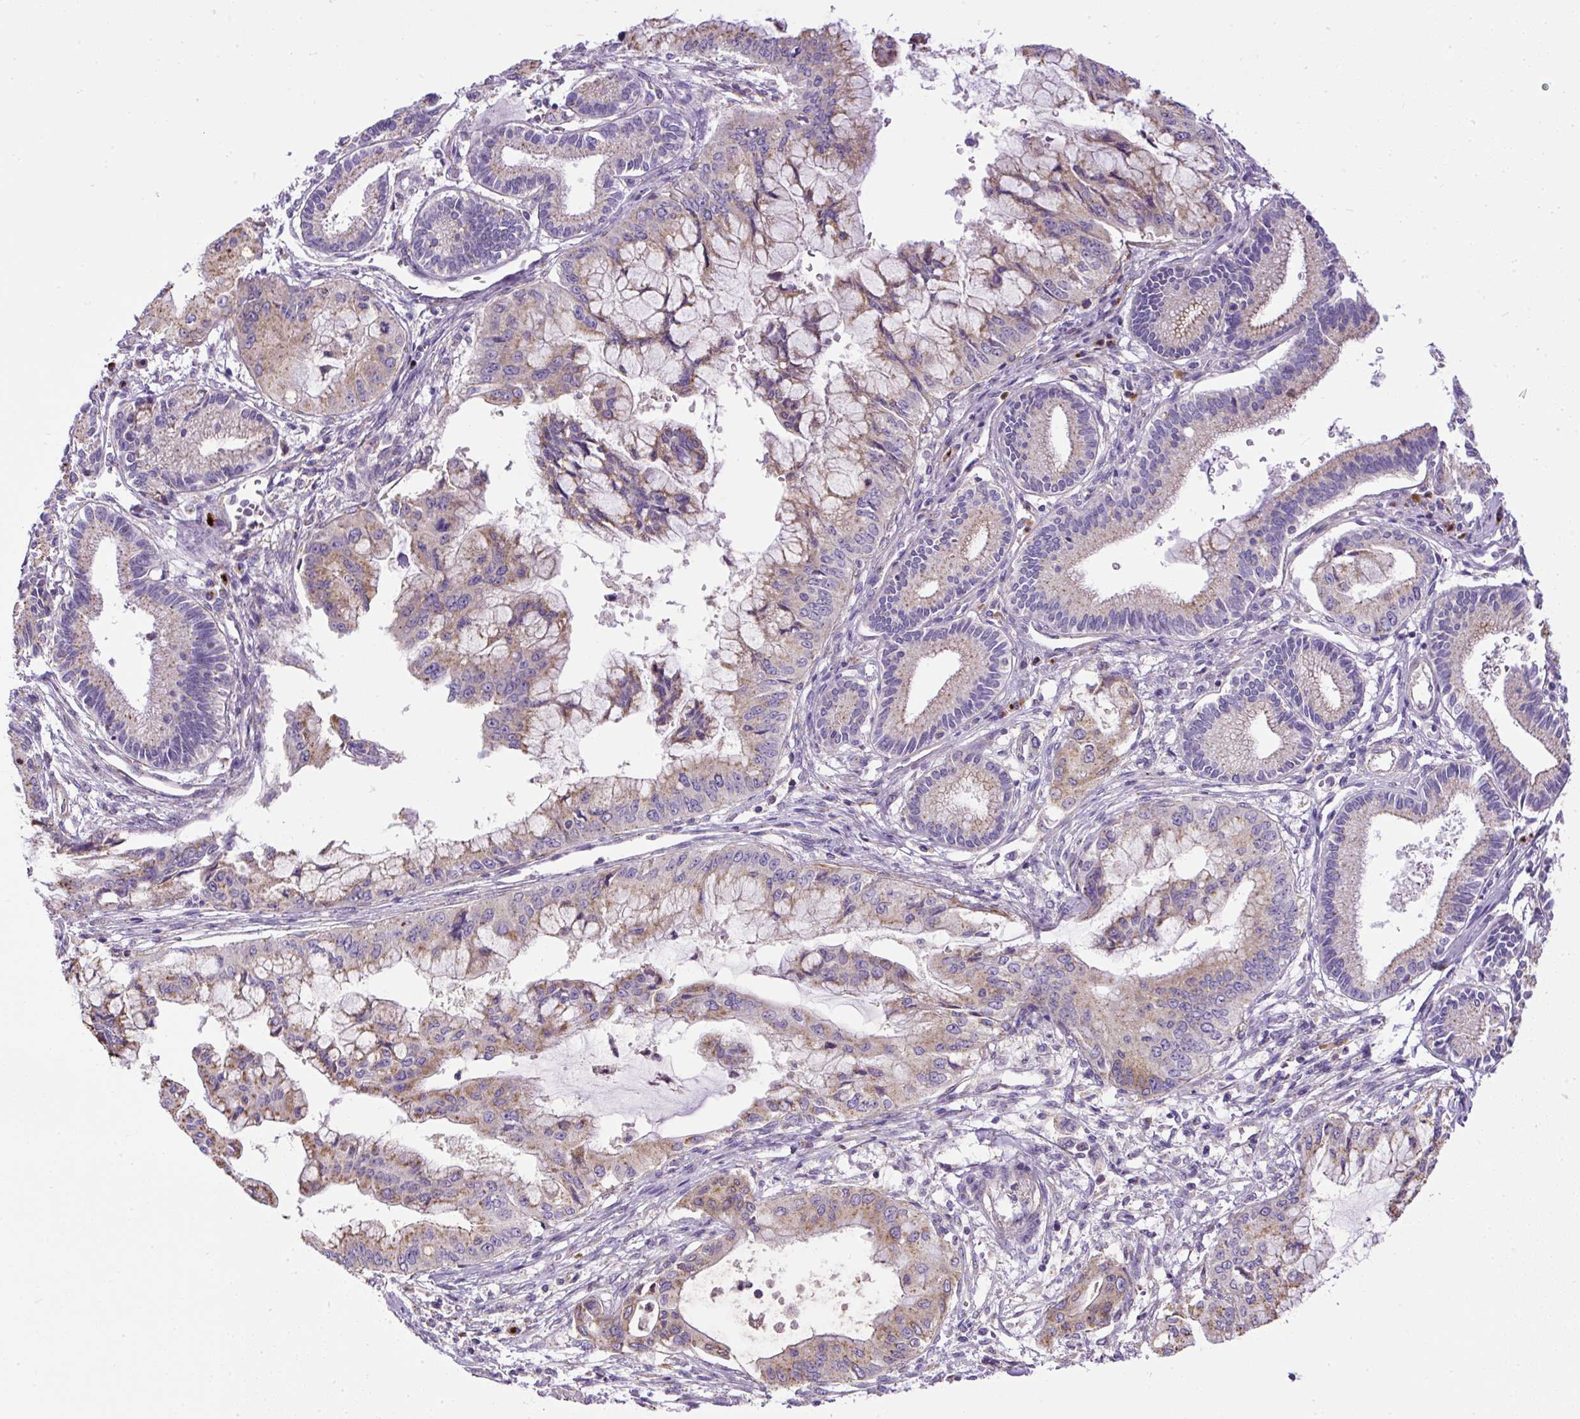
{"staining": {"intensity": "moderate", "quantity": ">75%", "location": "cytoplasmic/membranous"}, "tissue": "pancreatic cancer", "cell_type": "Tumor cells", "image_type": "cancer", "snomed": [{"axis": "morphology", "description": "Adenocarcinoma, NOS"}, {"axis": "topography", "description": "Pancreas"}], "caption": "This histopathology image reveals immunohistochemistry staining of pancreatic adenocarcinoma, with medium moderate cytoplasmic/membranous staining in approximately >75% of tumor cells.", "gene": "CFAP47", "patient": {"sex": "male", "age": 46}}